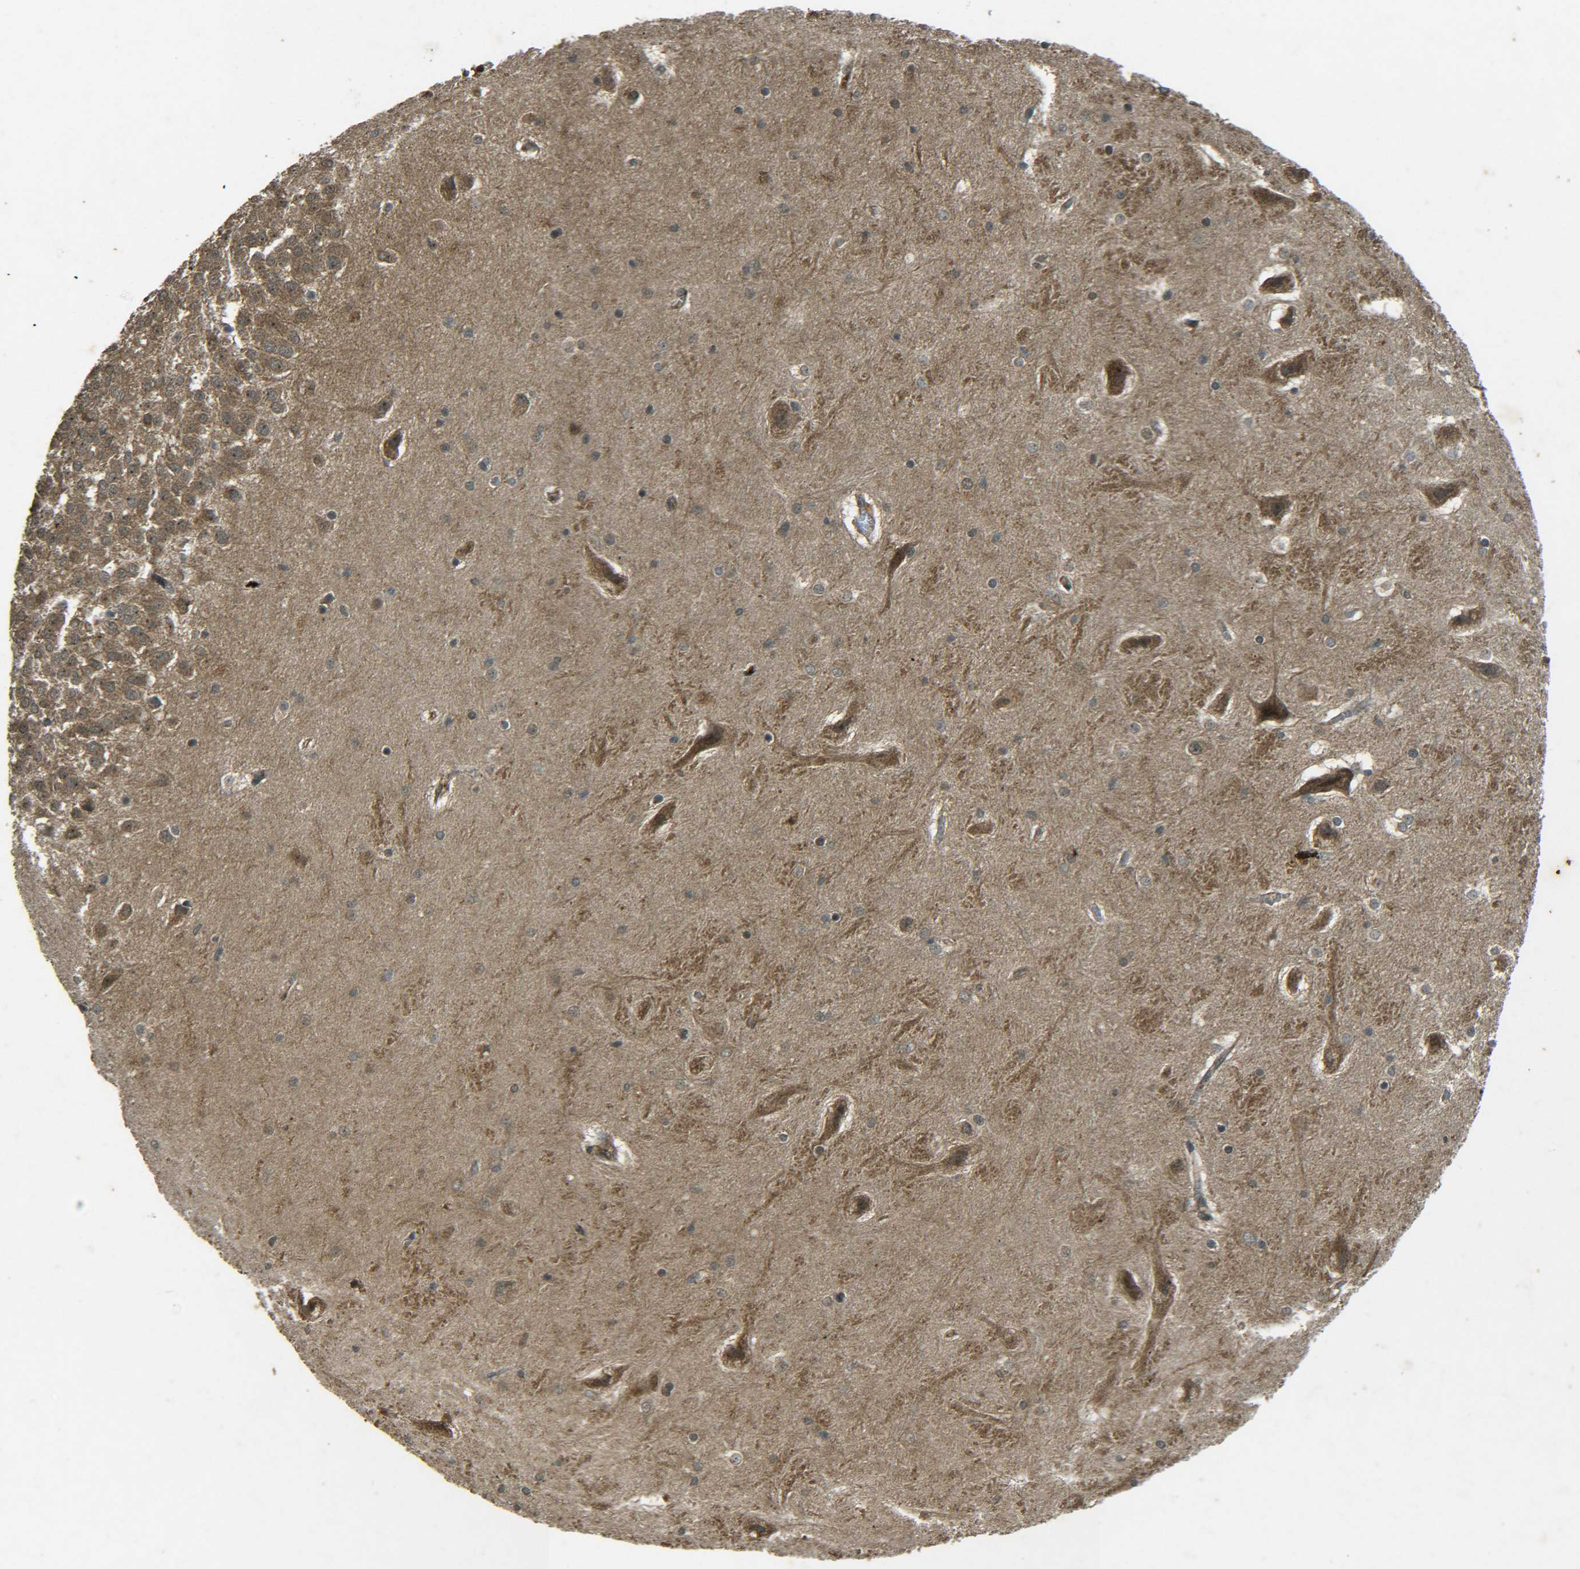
{"staining": {"intensity": "moderate", "quantity": "25%-75%", "location": "cytoplasmic/membranous,nuclear"}, "tissue": "hippocampus", "cell_type": "Glial cells", "image_type": "normal", "snomed": [{"axis": "morphology", "description": "Normal tissue, NOS"}, {"axis": "topography", "description": "Hippocampus"}], "caption": "Approximately 25%-75% of glial cells in unremarkable hippocampus exhibit moderate cytoplasmic/membranous,nuclear protein expression as visualized by brown immunohistochemical staining.", "gene": "PLK2", "patient": {"sex": "male", "age": 45}}